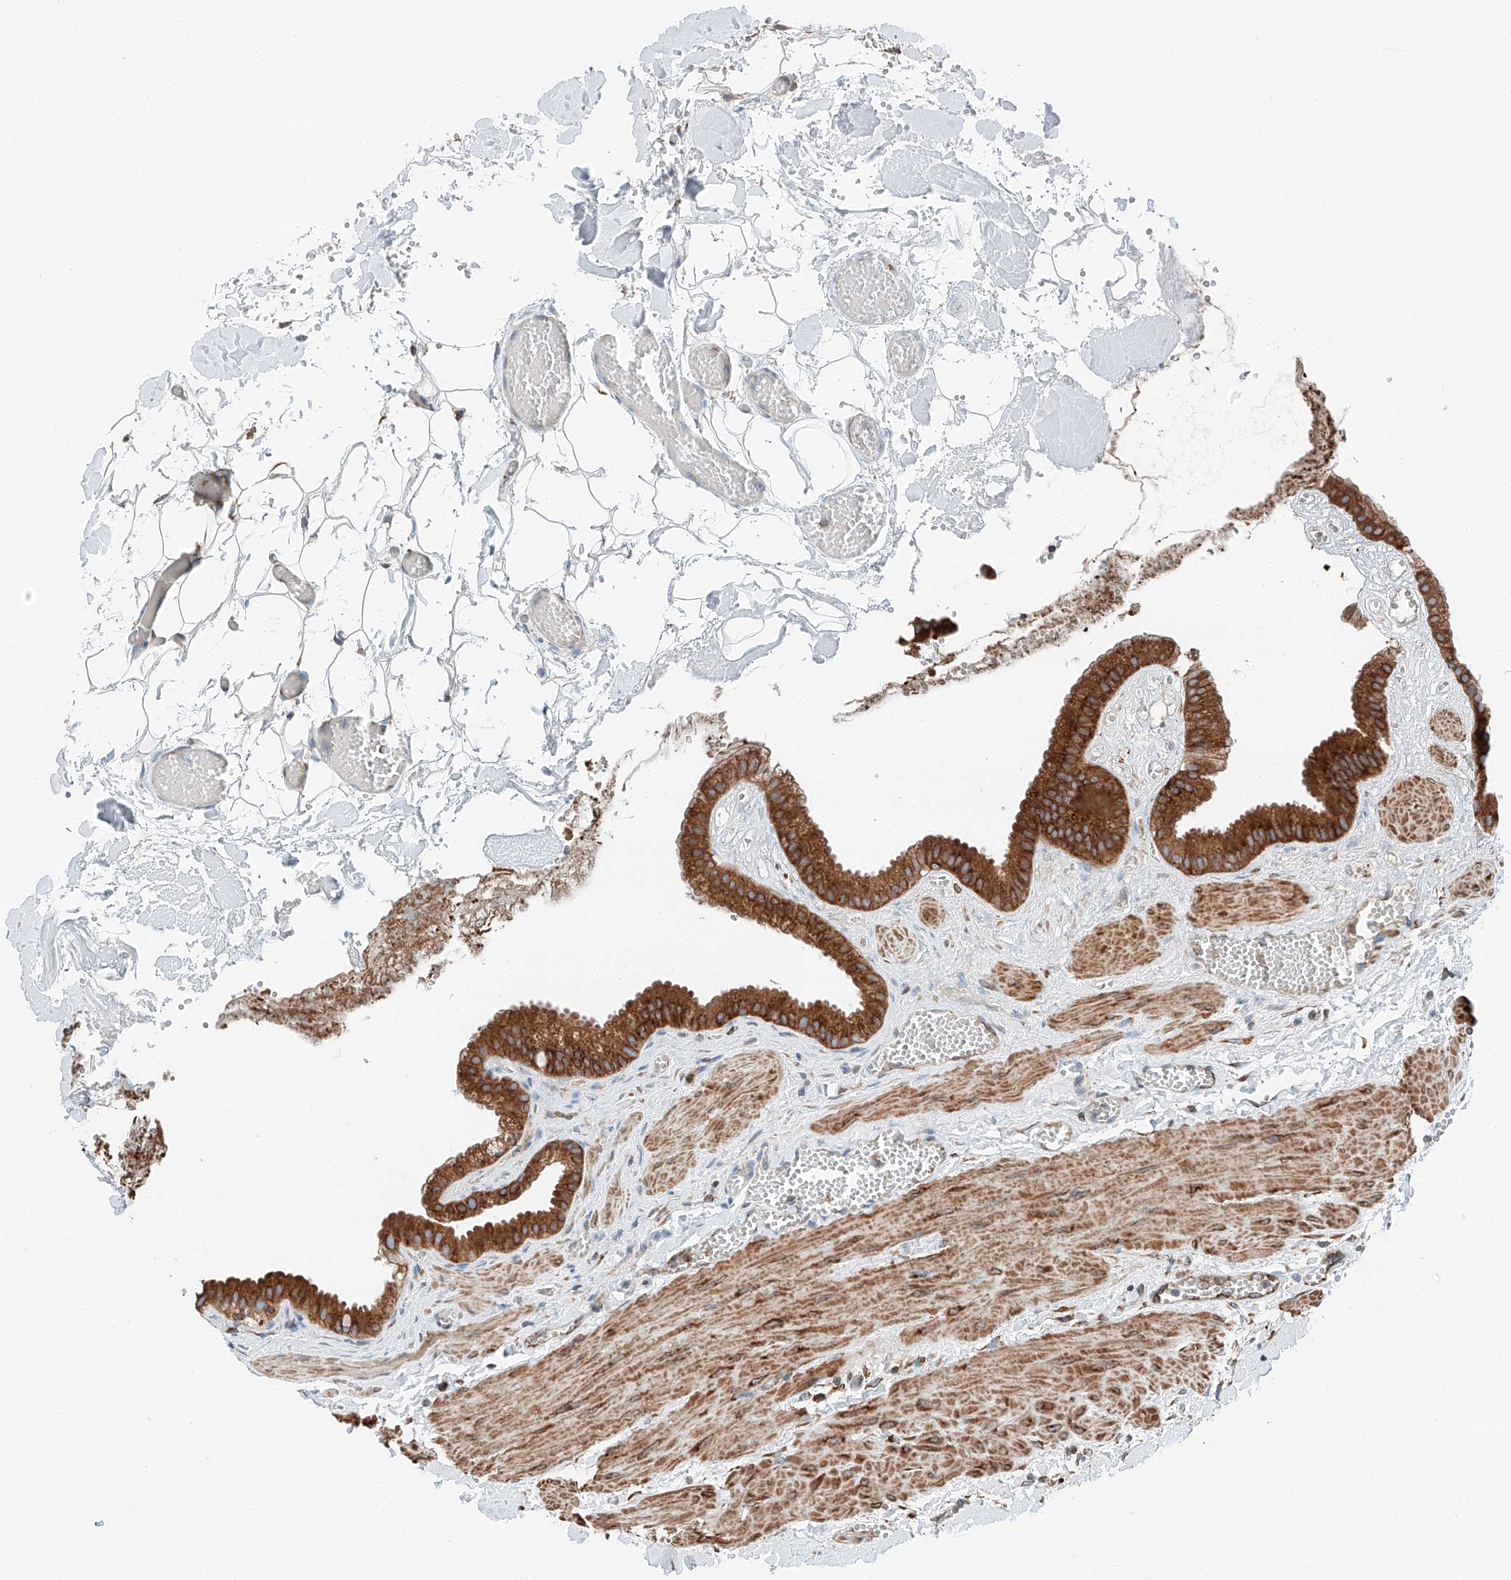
{"staining": {"intensity": "moderate", "quantity": ">75%", "location": "cytoplasmic/membranous"}, "tissue": "gallbladder", "cell_type": "Glandular cells", "image_type": "normal", "snomed": [{"axis": "morphology", "description": "Normal tissue, NOS"}, {"axis": "topography", "description": "Gallbladder"}], "caption": "Protein staining of unremarkable gallbladder reveals moderate cytoplasmic/membranous expression in about >75% of glandular cells. The protein is stained brown, and the nuclei are stained in blue (DAB IHC with brightfield microscopy, high magnification).", "gene": "ZC3H15", "patient": {"sex": "male", "age": 55}}